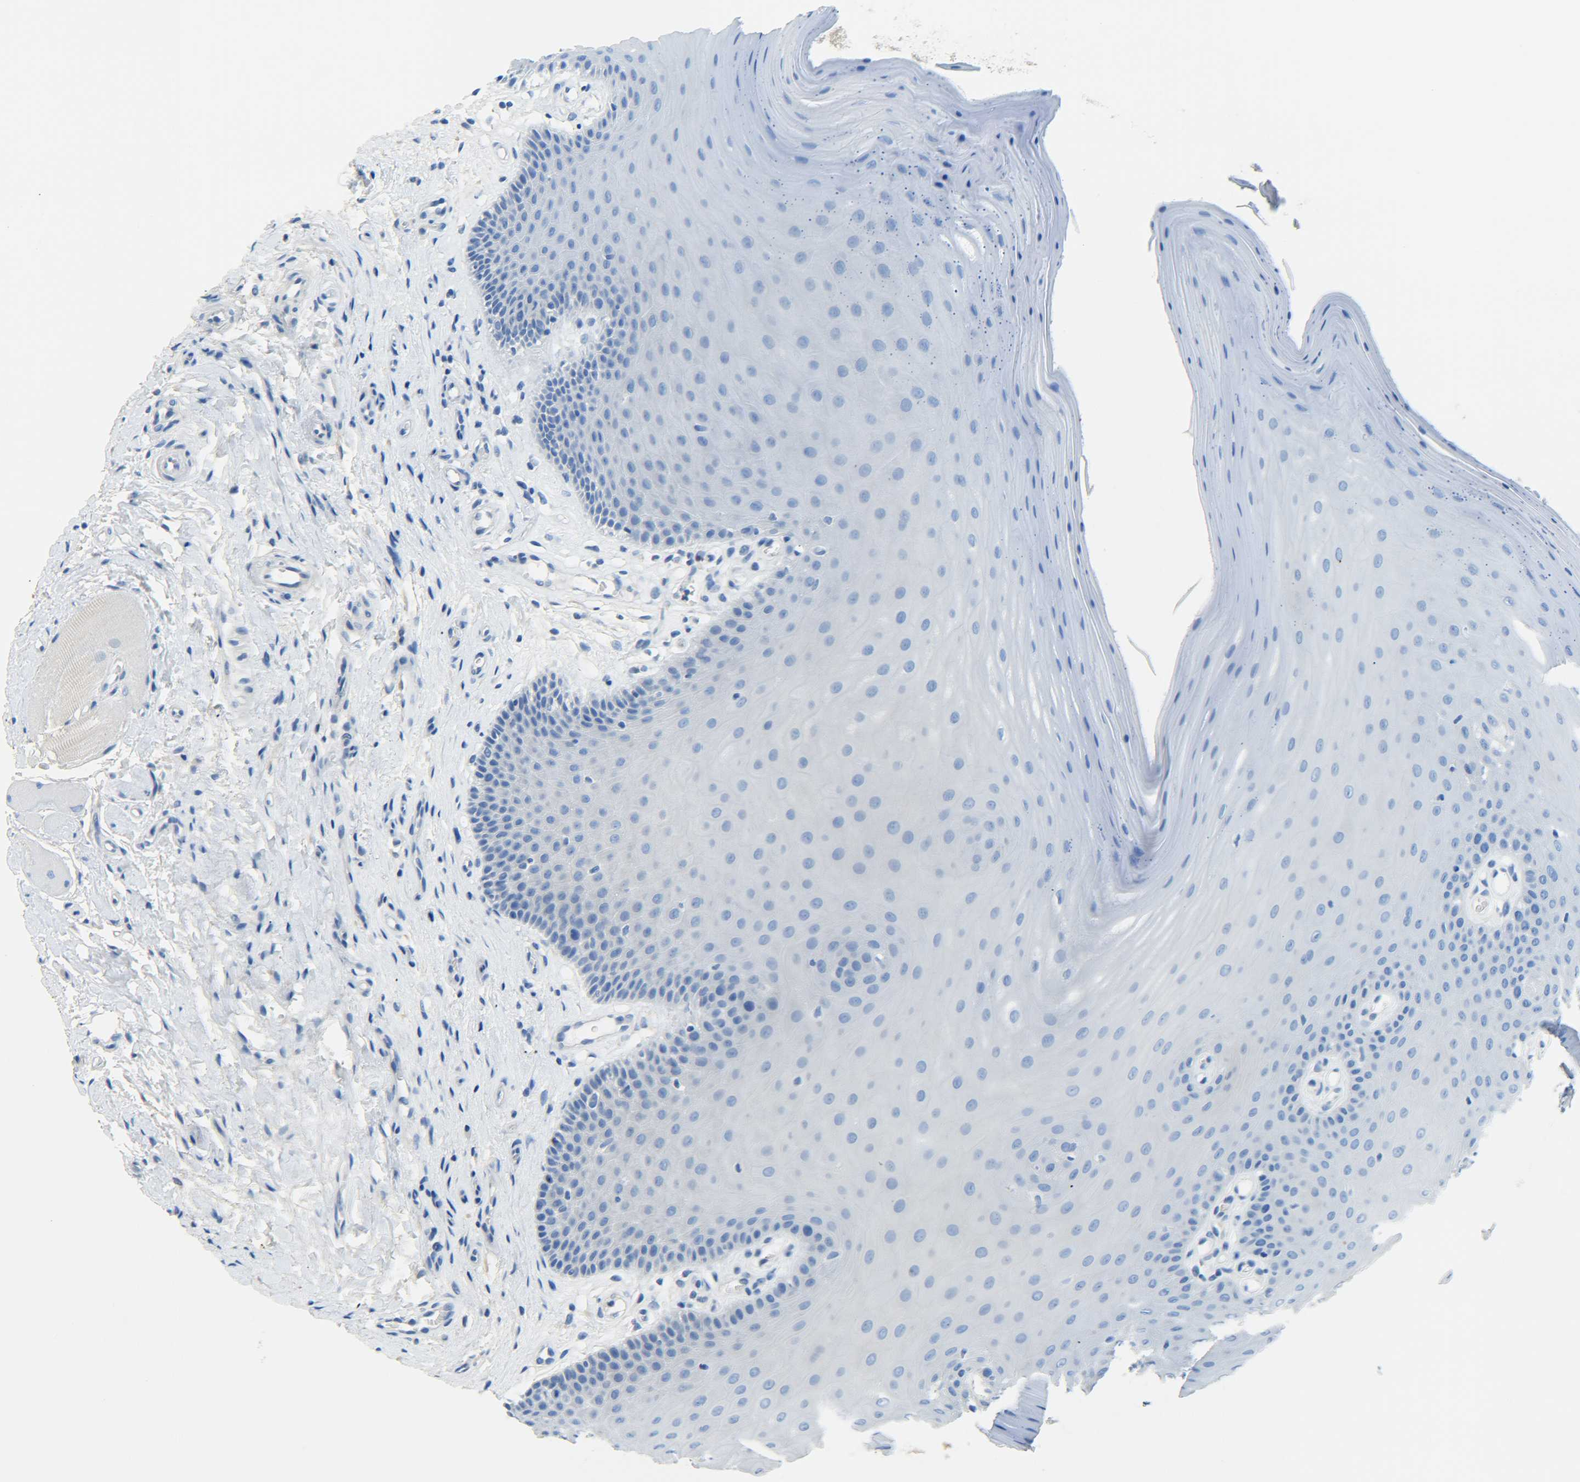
{"staining": {"intensity": "weak", "quantity": "<25%", "location": "cytoplasmic/membranous"}, "tissue": "oral mucosa", "cell_type": "Squamous epithelial cells", "image_type": "normal", "snomed": [{"axis": "morphology", "description": "Normal tissue, NOS"}, {"axis": "topography", "description": "Skeletal muscle"}, {"axis": "topography", "description": "Oral tissue"}], "caption": "Immunohistochemical staining of unremarkable oral mucosa displays no significant staining in squamous epithelial cells.", "gene": "LRCH3", "patient": {"sex": "male", "age": 58}}